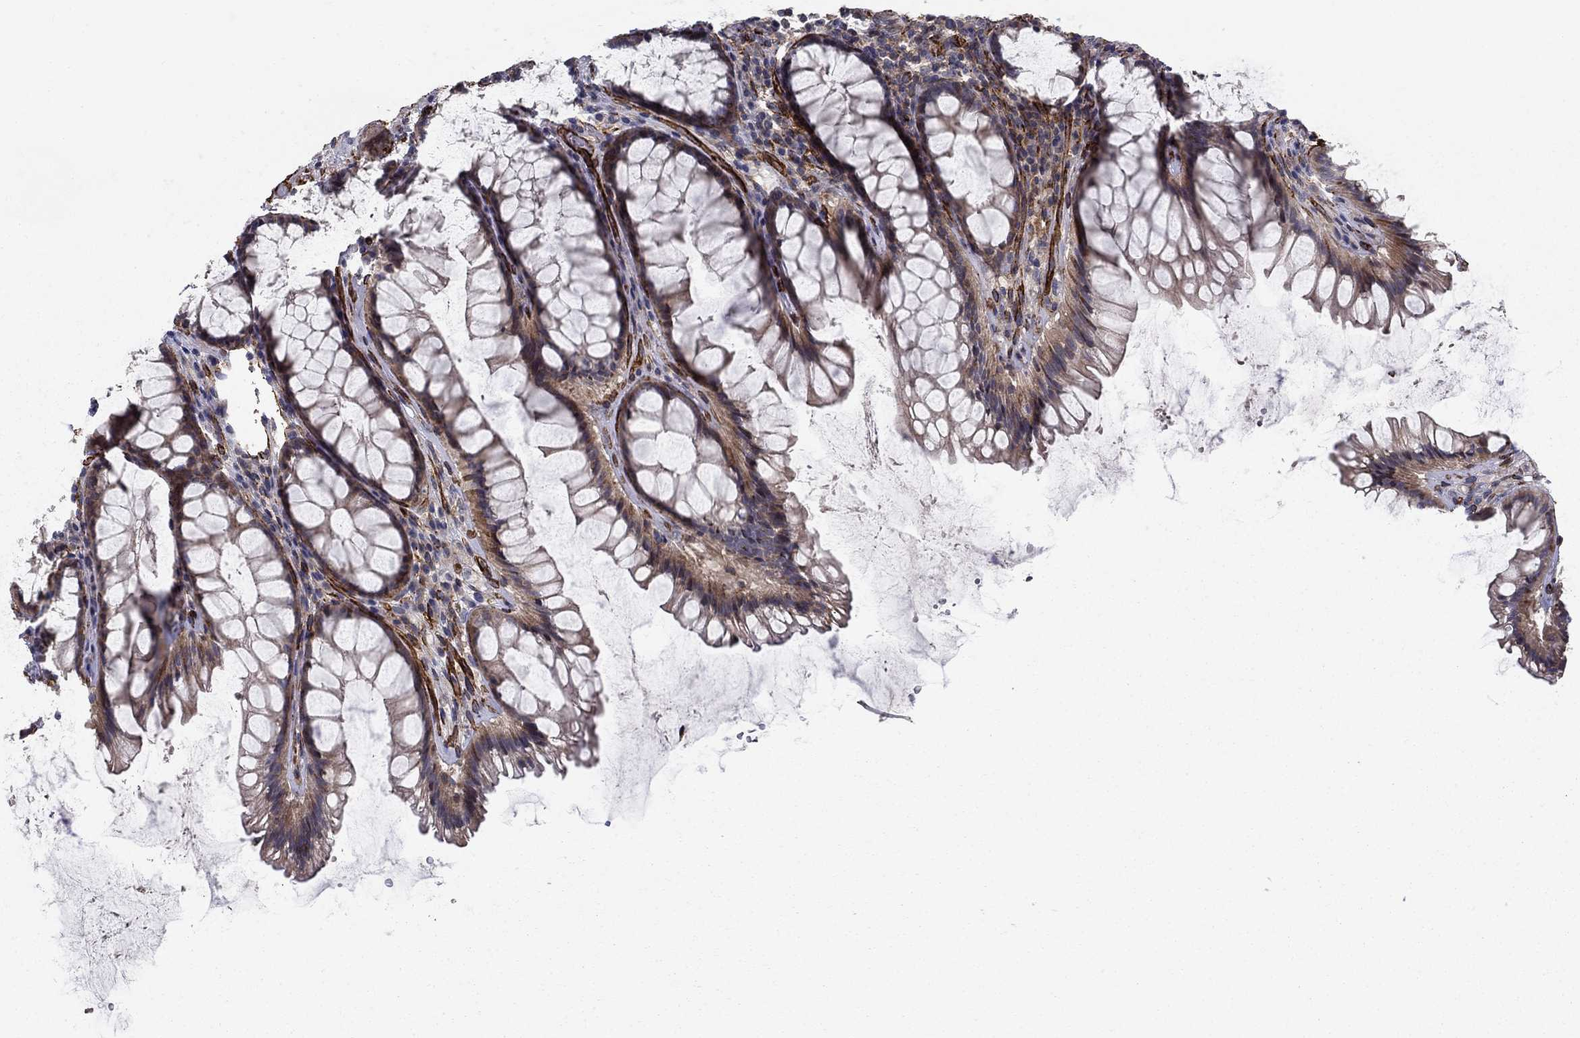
{"staining": {"intensity": "negative", "quantity": "none", "location": "none"}, "tissue": "rectum", "cell_type": "Glandular cells", "image_type": "normal", "snomed": [{"axis": "morphology", "description": "Normal tissue, NOS"}, {"axis": "topography", "description": "Rectum"}], "caption": "High magnification brightfield microscopy of benign rectum stained with DAB (brown) and counterstained with hematoxylin (blue): glandular cells show no significant expression. The staining was performed using DAB (3,3'-diaminobenzidine) to visualize the protein expression in brown, while the nuclei were stained in blue with hematoxylin (Magnification: 20x).", "gene": "SYNC", "patient": {"sex": "male", "age": 72}}